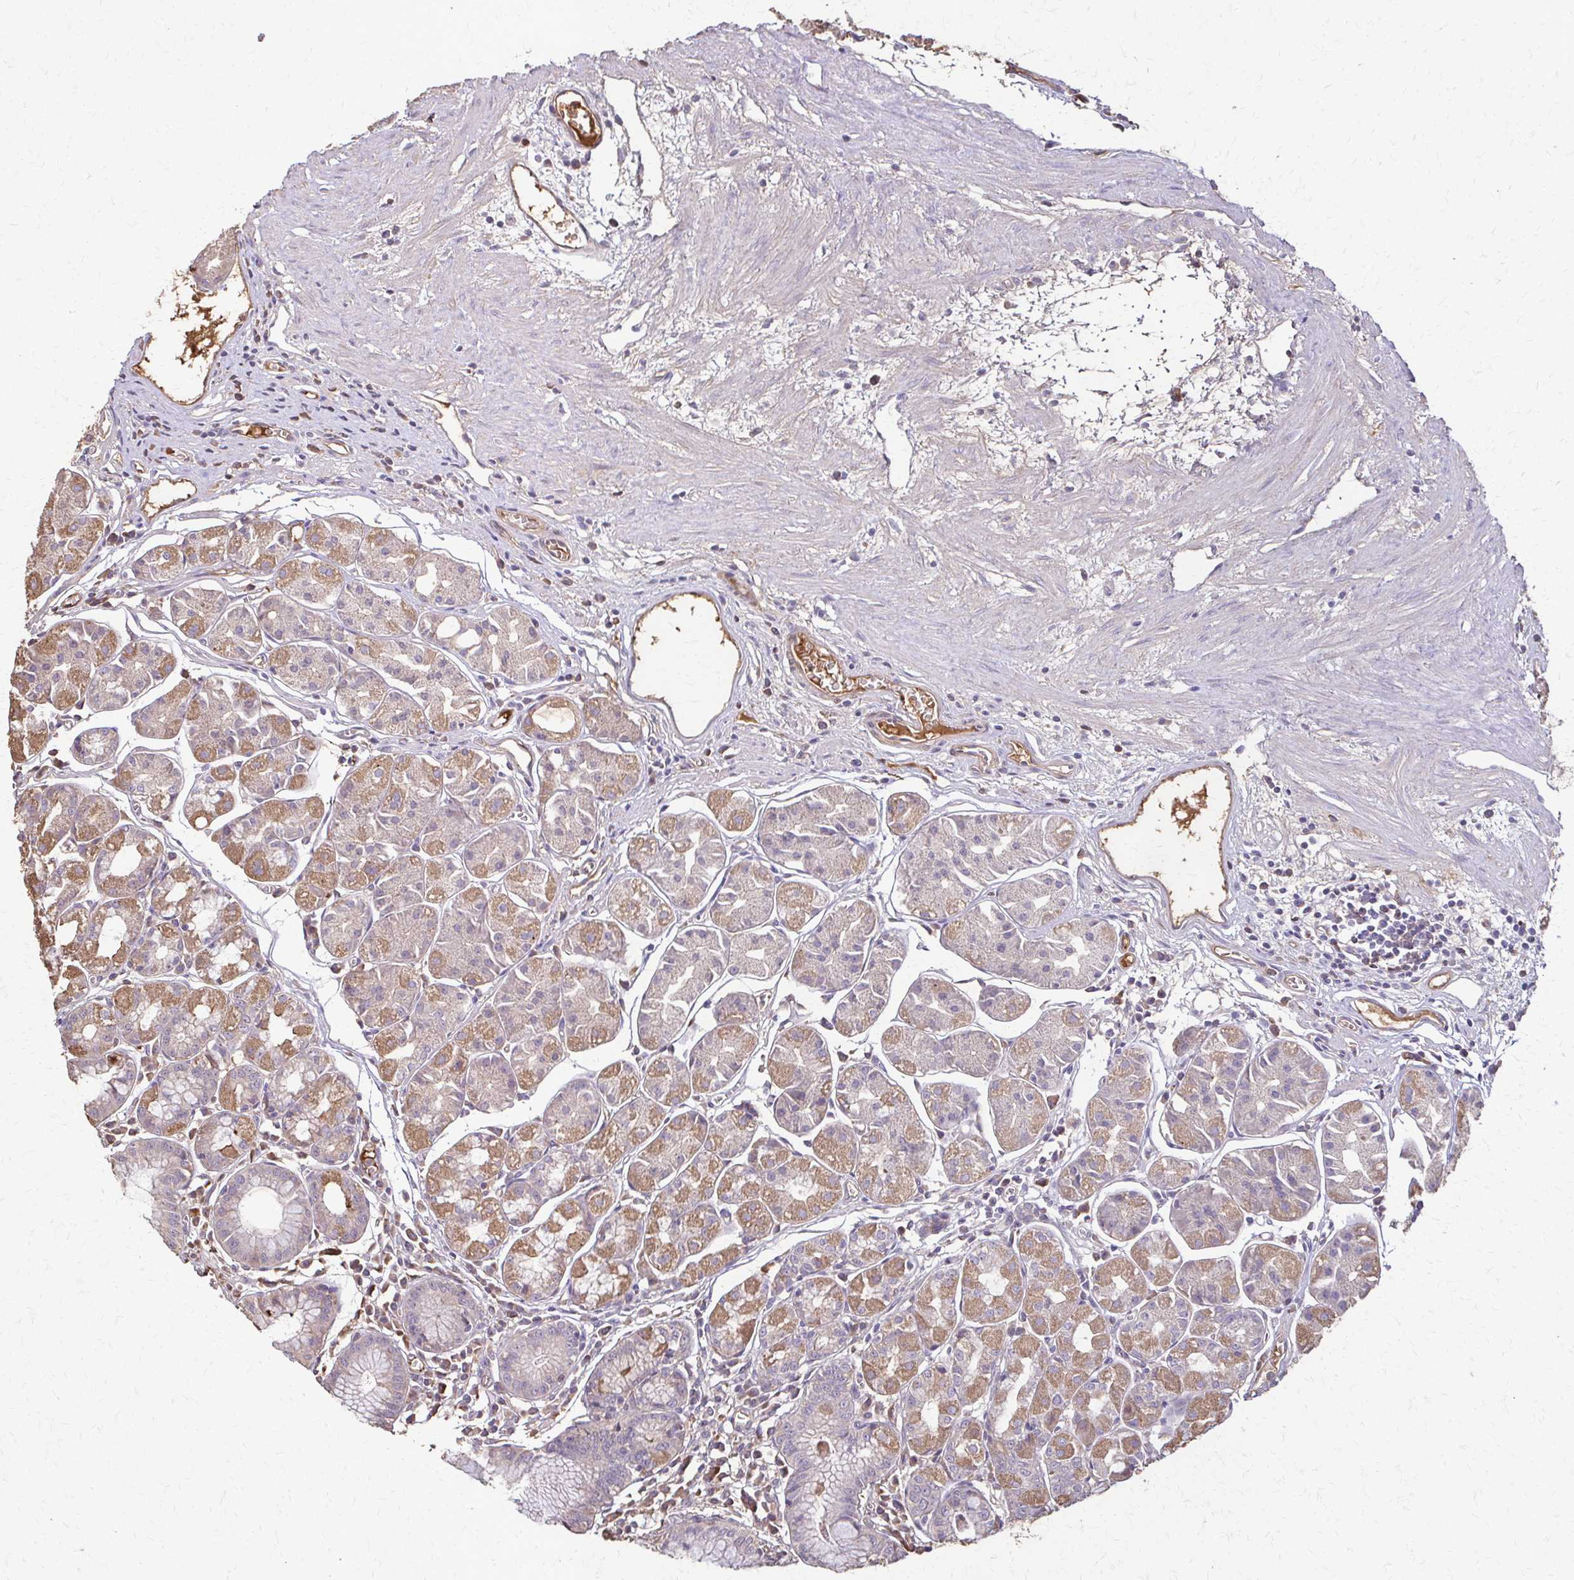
{"staining": {"intensity": "moderate", "quantity": "25%-75%", "location": "cytoplasmic/membranous"}, "tissue": "stomach", "cell_type": "Glandular cells", "image_type": "normal", "snomed": [{"axis": "morphology", "description": "Normal tissue, NOS"}, {"axis": "topography", "description": "Stomach"}], "caption": "Immunohistochemistry (IHC) histopathology image of unremarkable human stomach stained for a protein (brown), which exhibits medium levels of moderate cytoplasmic/membranous expression in about 25%-75% of glandular cells.", "gene": "IL18BP", "patient": {"sex": "male", "age": 55}}